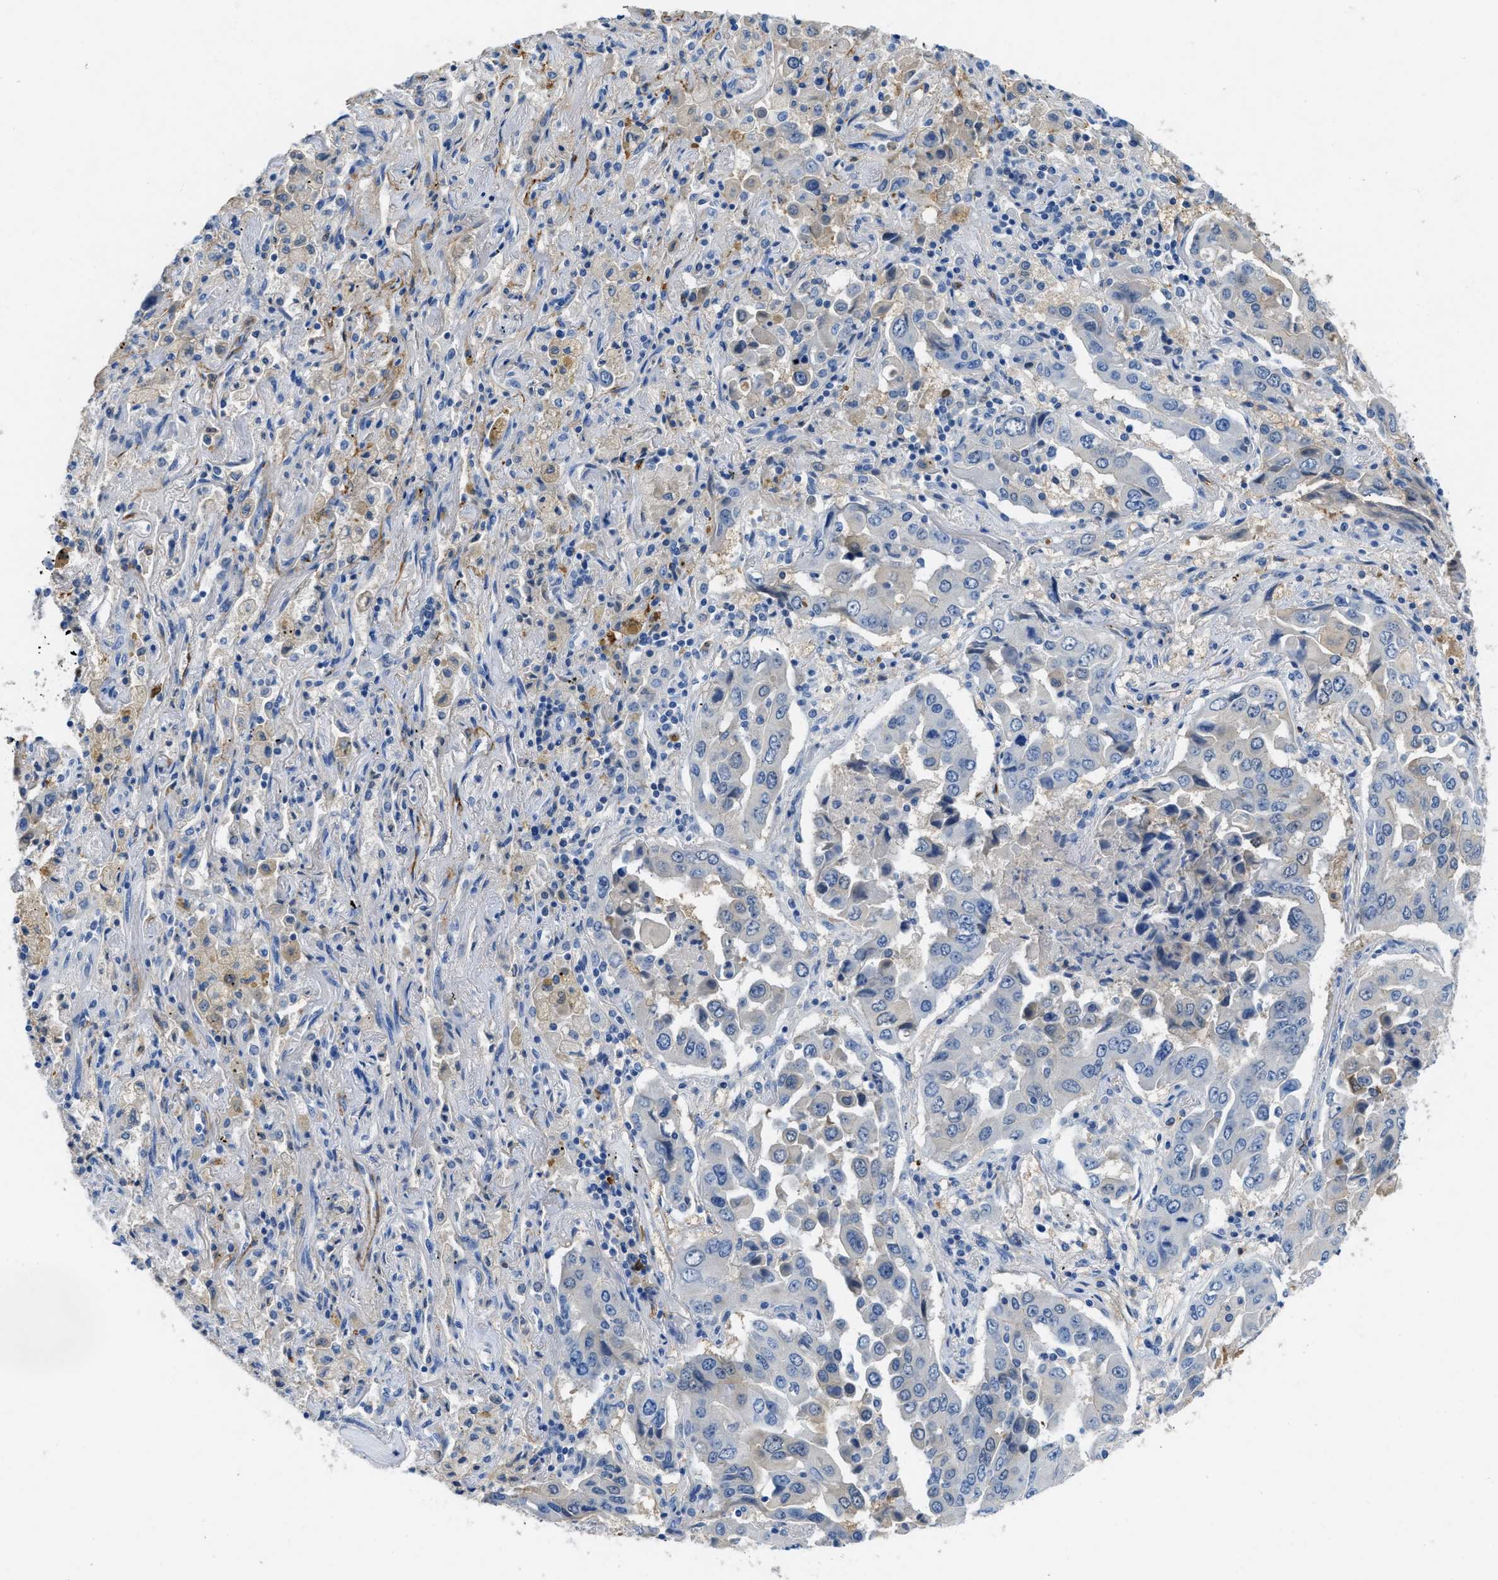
{"staining": {"intensity": "weak", "quantity": "<25%", "location": "cytoplasmic/membranous"}, "tissue": "lung cancer", "cell_type": "Tumor cells", "image_type": "cancer", "snomed": [{"axis": "morphology", "description": "Adenocarcinoma, NOS"}, {"axis": "topography", "description": "Lung"}], "caption": "Human adenocarcinoma (lung) stained for a protein using IHC displays no expression in tumor cells.", "gene": "SPEG", "patient": {"sex": "female", "age": 65}}